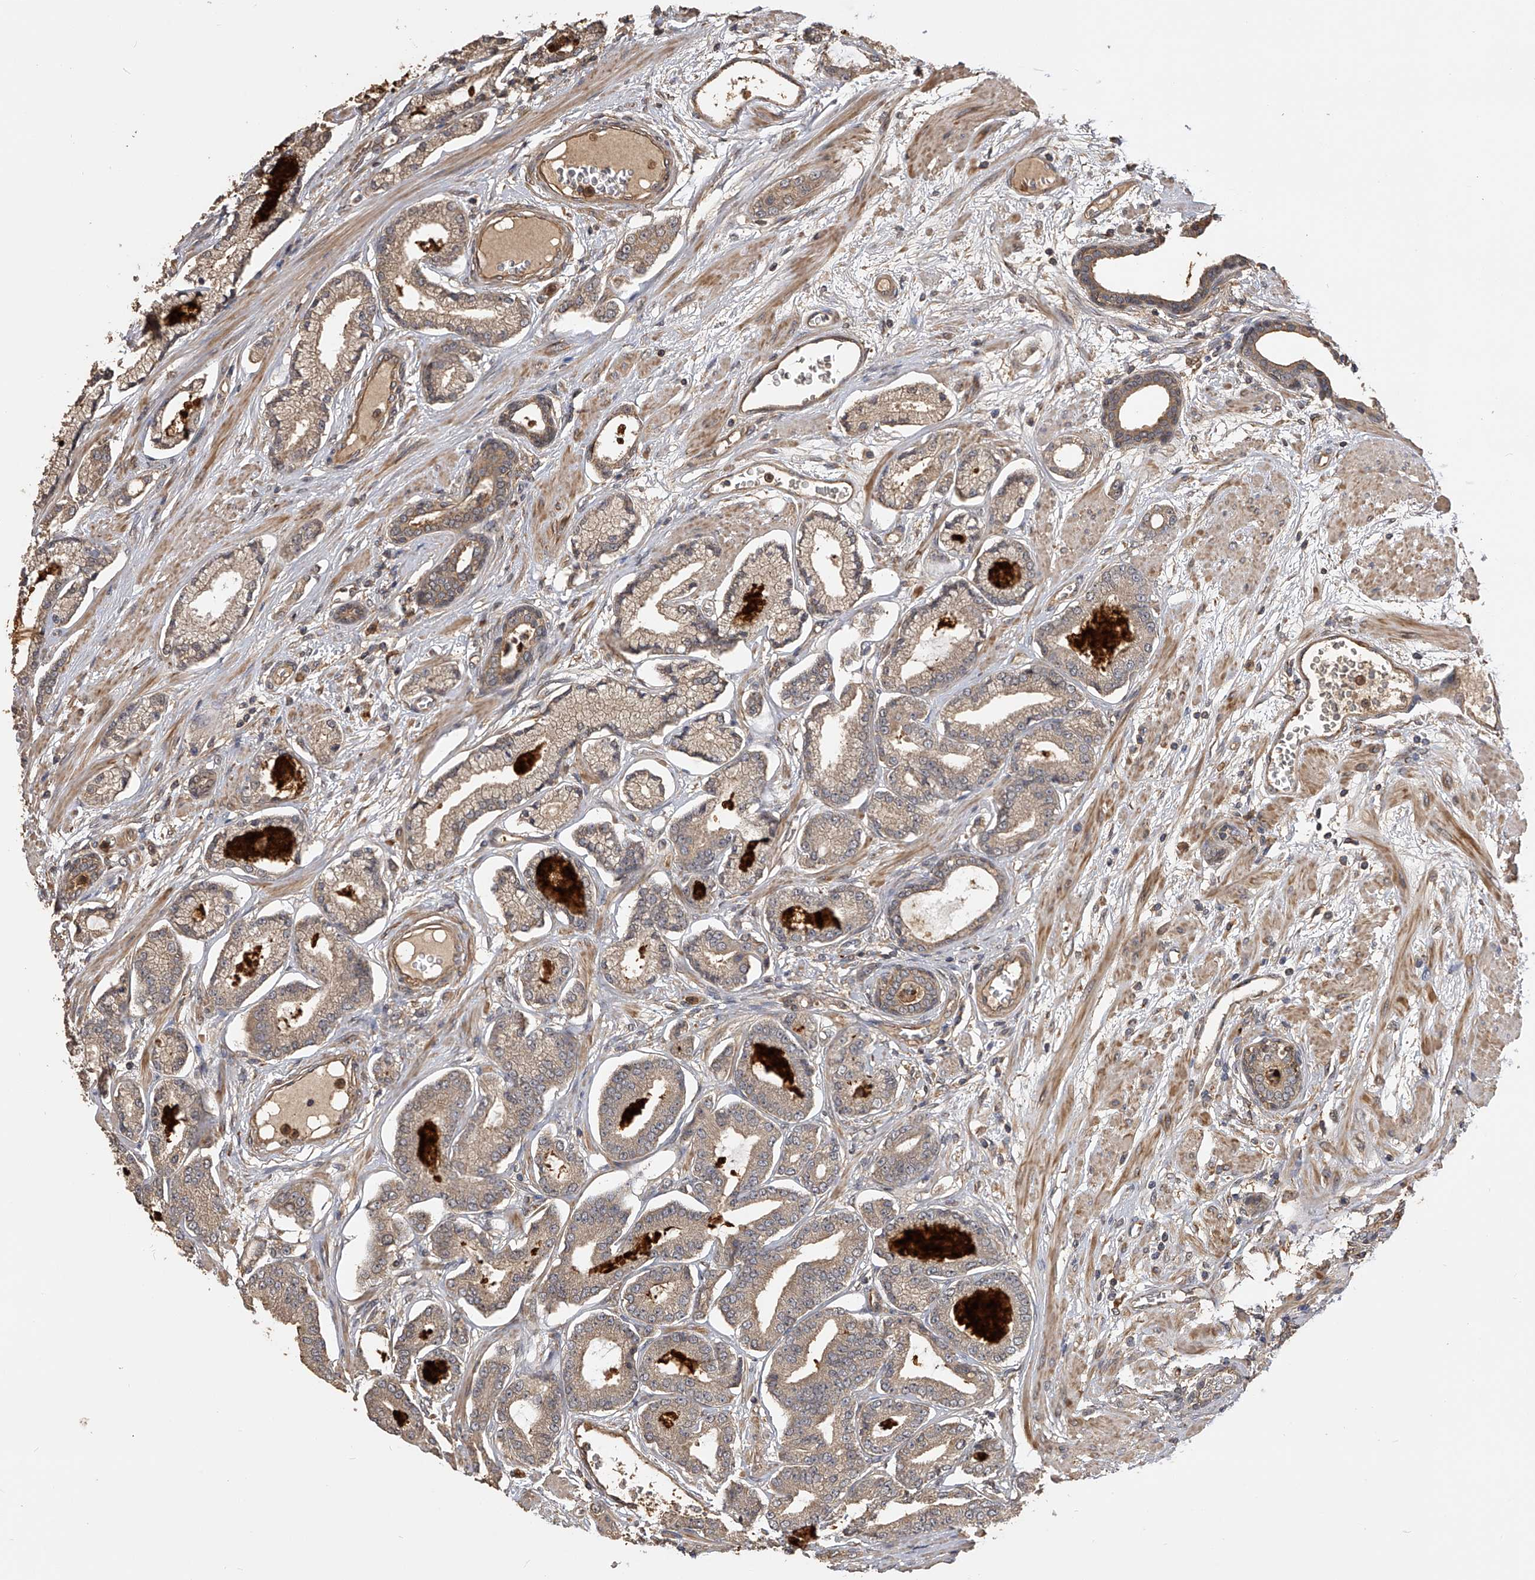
{"staining": {"intensity": "weak", "quantity": ">75%", "location": "cytoplasmic/membranous"}, "tissue": "prostate cancer", "cell_type": "Tumor cells", "image_type": "cancer", "snomed": [{"axis": "morphology", "description": "Adenocarcinoma, Low grade"}, {"axis": "topography", "description": "Prostate"}], "caption": "DAB immunohistochemical staining of prostate cancer displays weak cytoplasmic/membranous protein staining in about >75% of tumor cells. The protein of interest is stained brown, and the nuclei are stained in blue (DAB (3,3'-diaminobenzidine) IHC with brightfield microscopy, high magnification).", "gene": "PTPRA", "patient": {"sex": "male", "age": 60}}